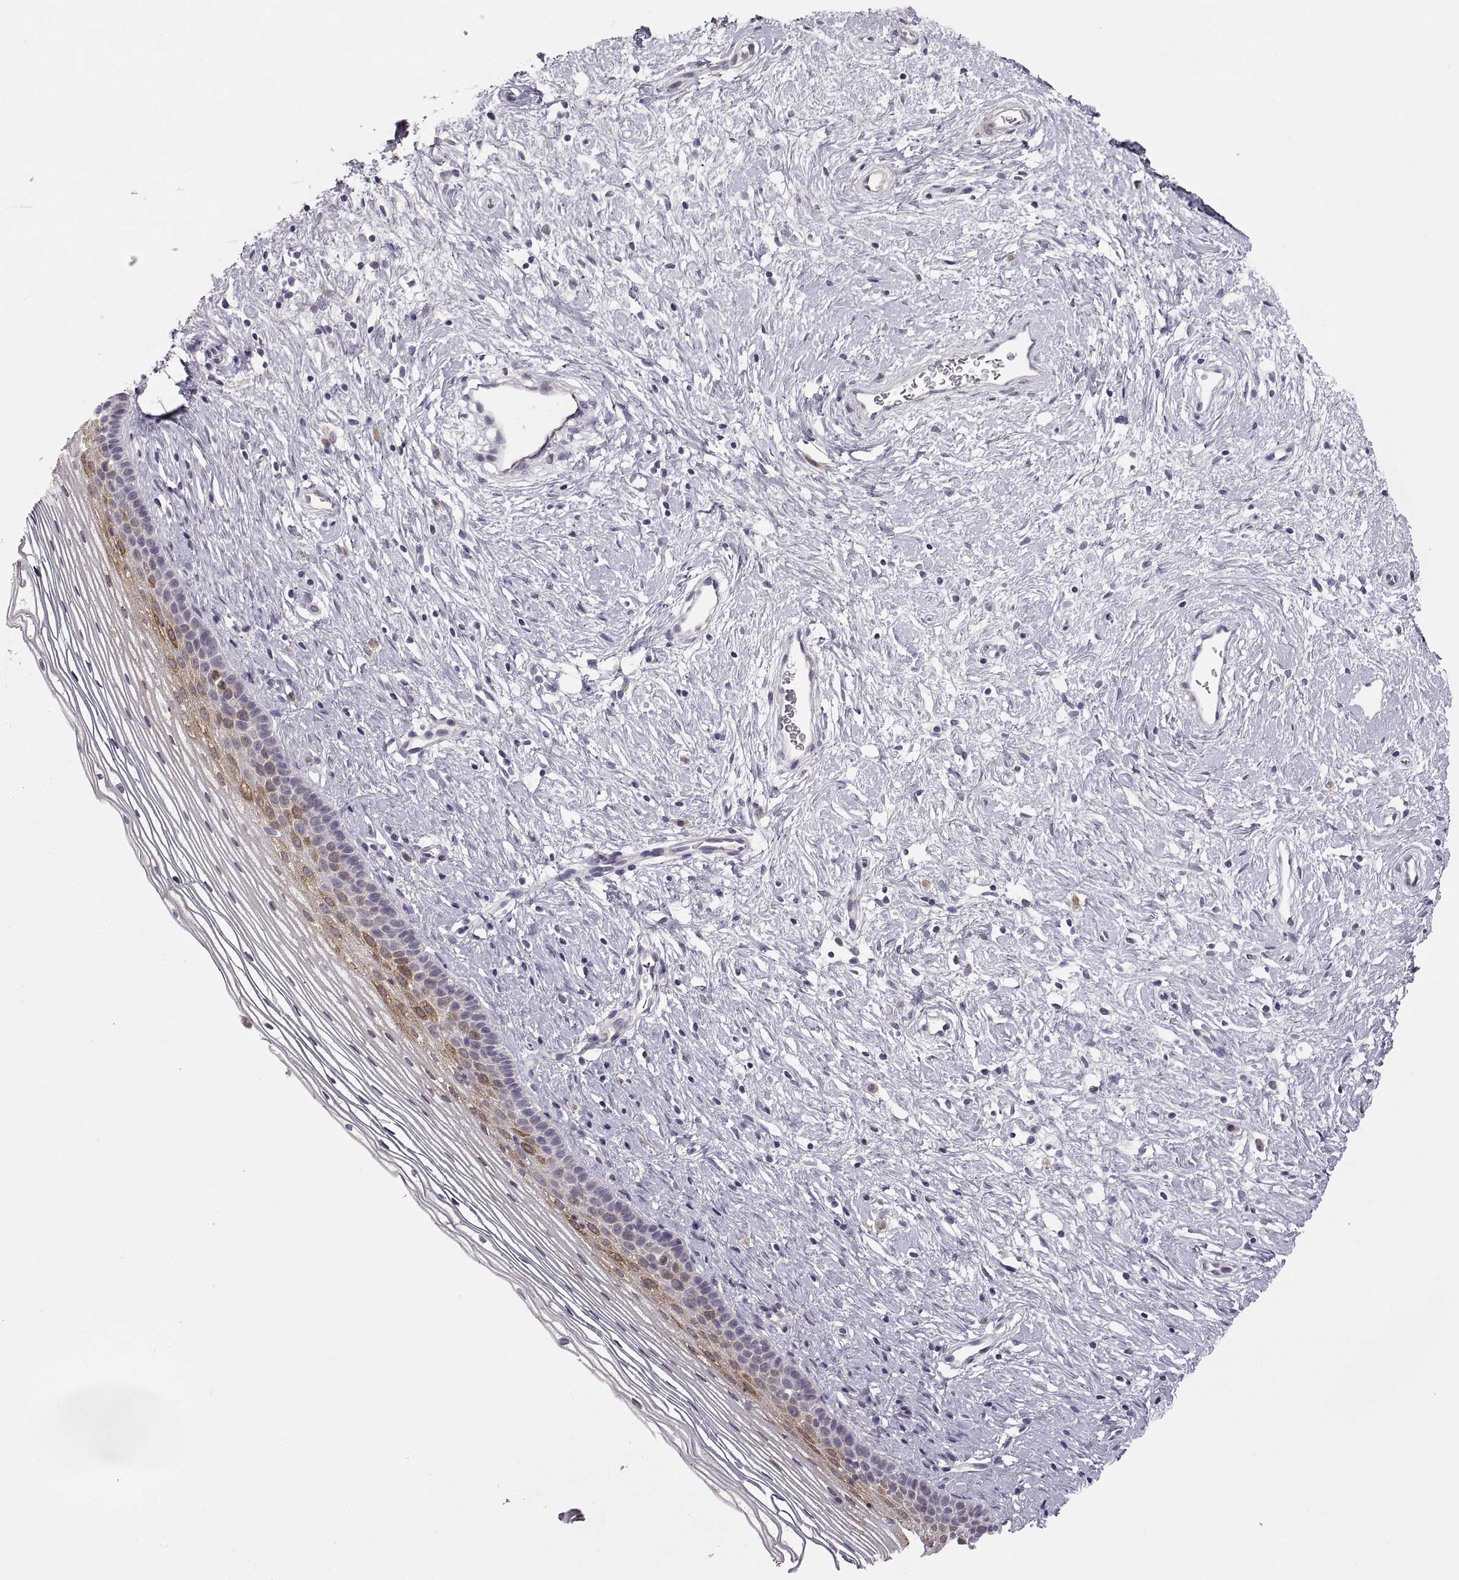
{"staining": {"intensity": "negative", "quantity": "none", "location": "none"}, "tissue": "cervix", "cell_type": "Glandular cells", "image_type": "normal", "snomed": [{"axis": "morphology", "description": "Normal tissue, NOS"}, {"axis": "topography", "description": "Cervix"}], "caption": "The image reveals no significant staining in glandular cells of cervix. The staining was performed using DAB to visualize the protein expression in brown, while the nuclei were stained in blue with hematoxylin (Magnification: 20x).", "gene": "HMGCR", "patient": {"sex": "female", "age": 39}}